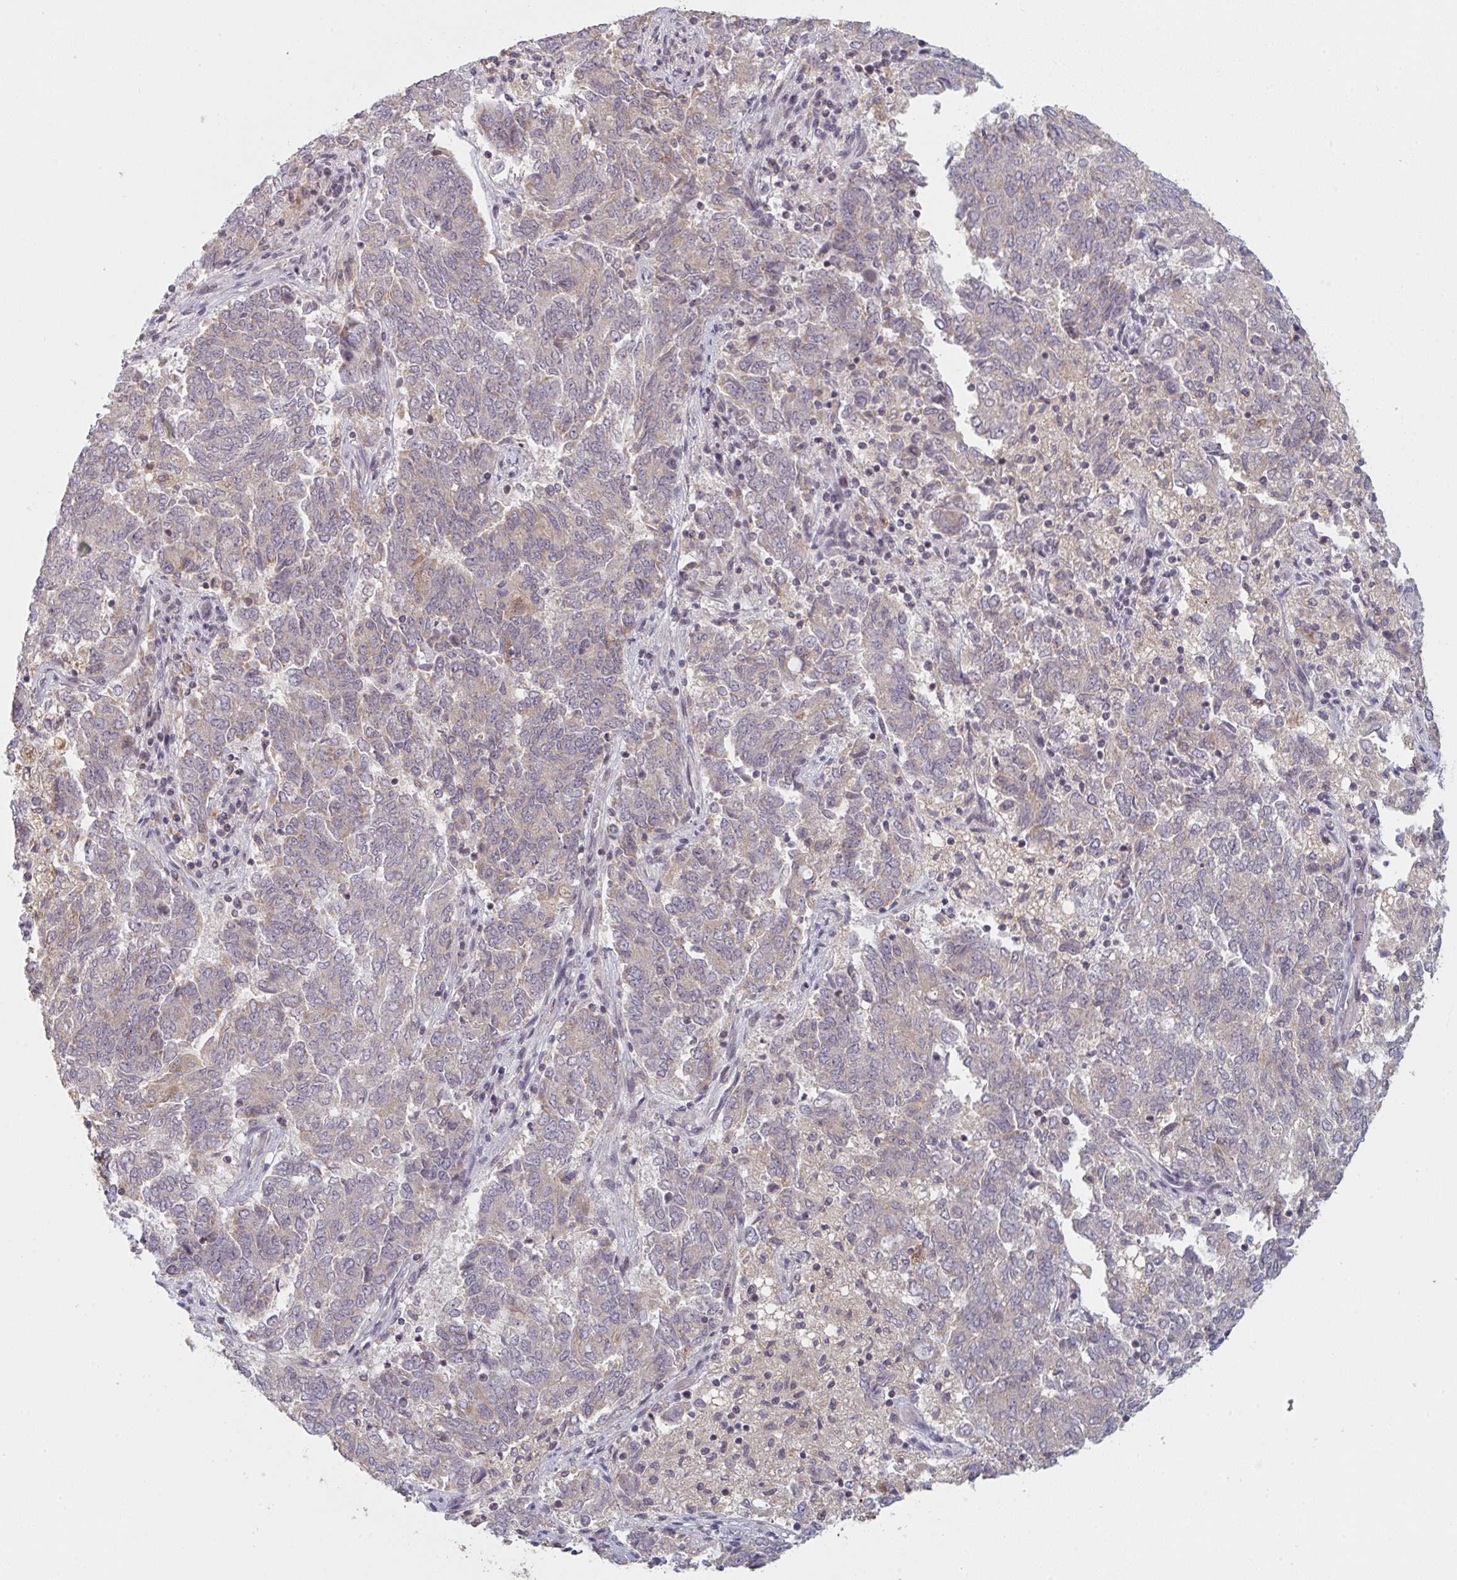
{"staining": {"intensity": "negative", "quantity": "none", "location": "none"}, "tissue": "endometrial cancer", "cell_type": "Tumor cells", "image_type": "cancer", "snomed": [{"axis": "morphology", "description": "Adenocarcinoma, NOS"}, {"axis": "topography", "description": "Endometrium"}], "caption": "DAB immunohistochemical staining of endometrial cancer displays no significant expression in tumor cells. Nuclei are stained in blue.", "gene": "DCST1", "patient": {"sex": "female", "age": 80}}